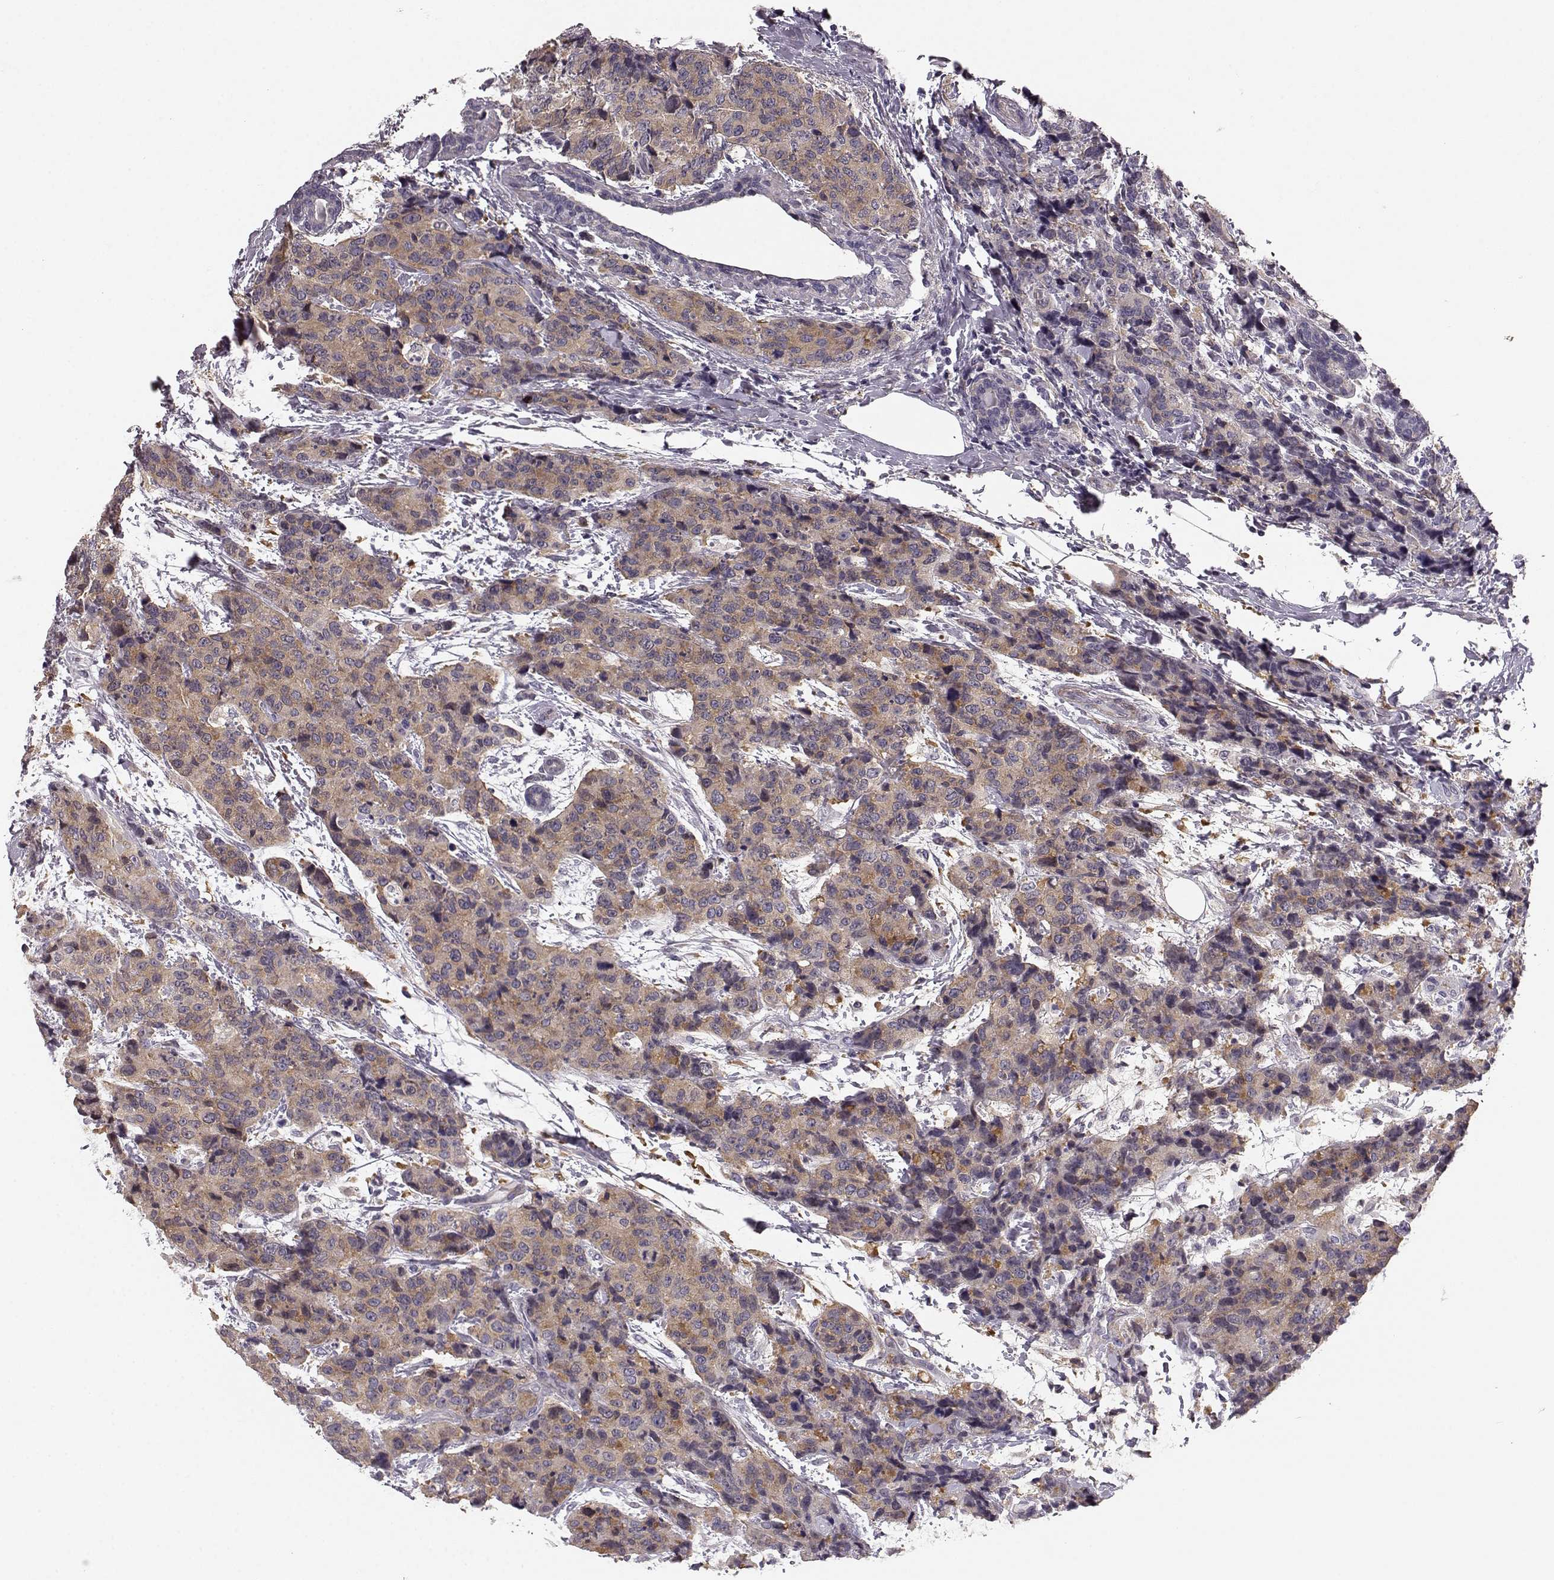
{"staining": {"intensity": "weak", "quantity": "25%-75%", "location": "cytoplasmic/membranous"}, "tissue": "breast cancer", "cell_type": "Tumor cells", "image_type": "cancer", "snomed": [{"axis": "morphology", "description": "Lobular carcinoma"}, {"axis": "topography", "description": "Breast"}], "caption": "A brown stain highlights weak cytoplasmic/membranous positivity of a protein in human breast lobular carcinoma tumor cells.", "gene": "GPR50", "patient": {"sex": "female", "age": 59}}